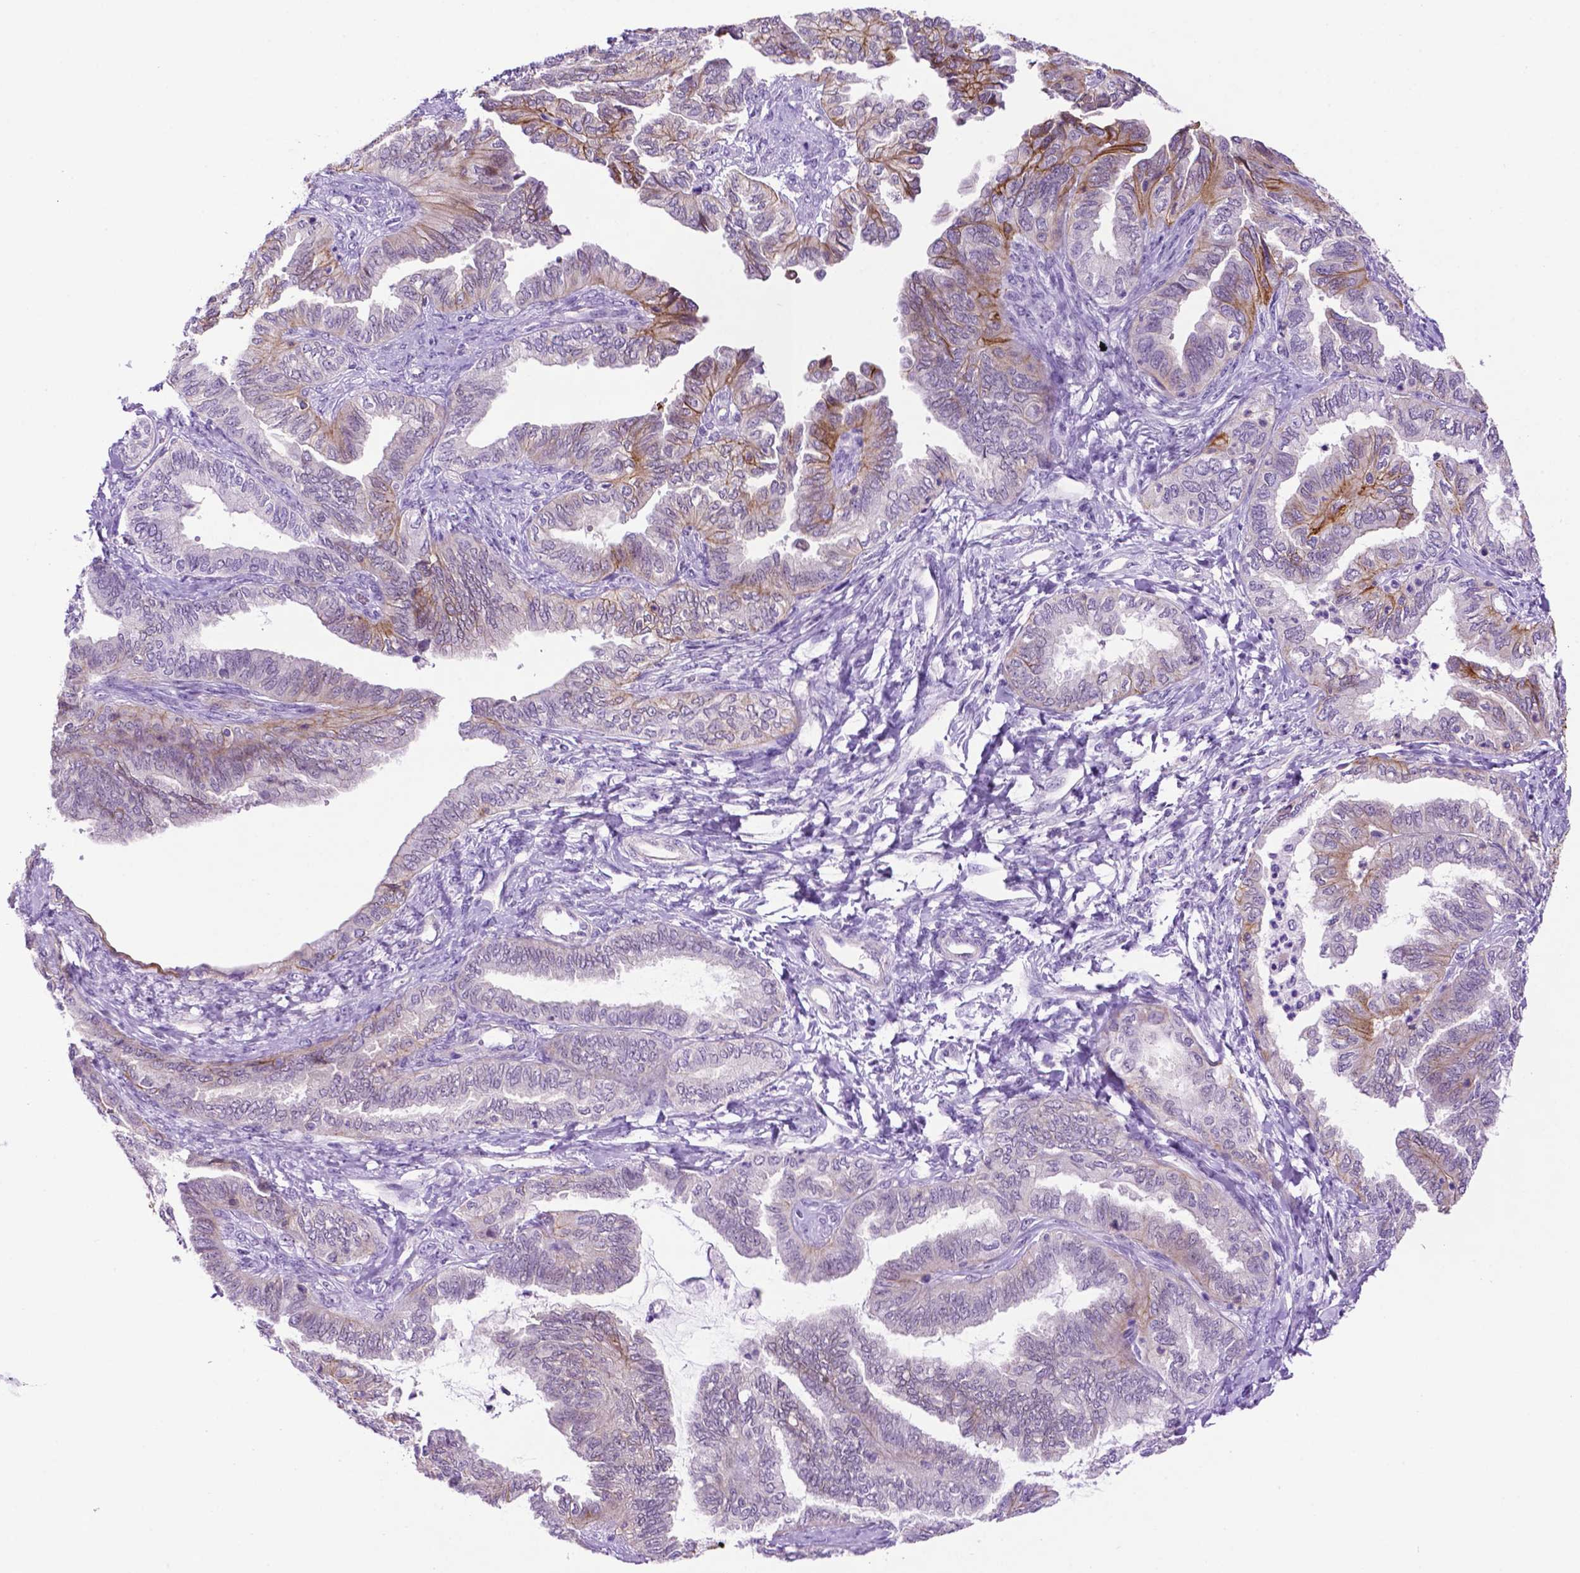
{"staining": {"intensity": "weak", "quantity": "<25%", "location": "cytoplasmic/membranous"}, "tissue": "ovarian cancer", "cell_type": "Tumor cells", "image_type": "cancer", "snomed": [{"axis": "morphology", "description": "Carcinoma, endometroid"}, {"axis": "topography", "description": "Ovary"}], "caption": "A photomicrograph of endometroid carcinoma (ovarian) stained for a protein displays no brown staining in tumor cells. (Brightfield microscopy of DAB (3,3'-diaminobenzidine) immunohistochemistry (IHC) at high magnification).", "gene": "TACSTD2", "patient": {"sex": "female", "age": 70}}